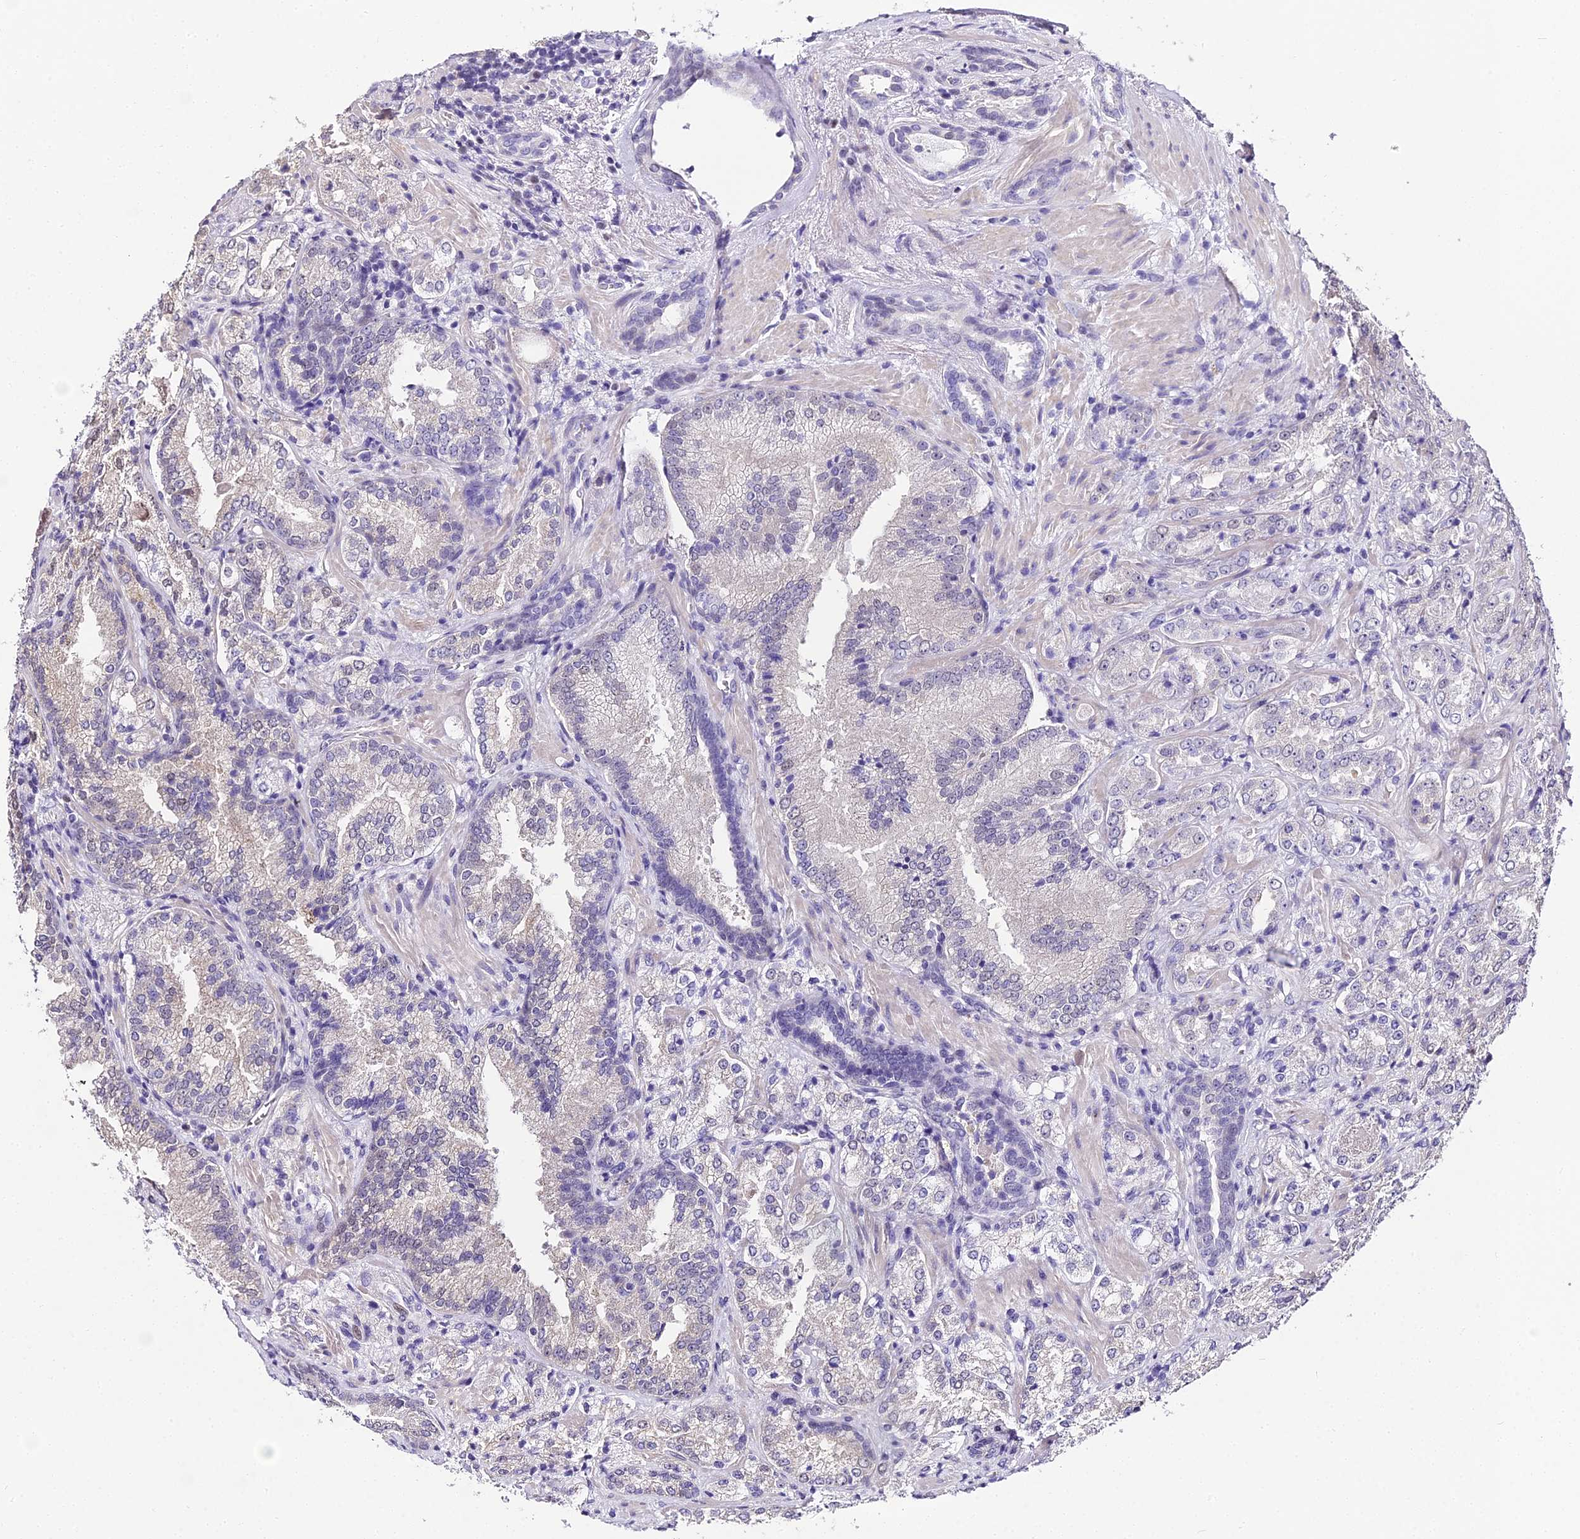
{"staining": {"intensity": "weak", "quantity": "<25%", "location": "nuclear"}, "tissue": "prostate cancer", "cell_type": "Tumor cells", "image_type": "cancer", "snomed": [{"axis": "morphology", "description": "Adenocarcinoma, Low grade"}, {"axis": "topography", "description": "Prostate"}], "caption": "Protein analysis of prostate cancer demonstrates no significant positivity in tumor cells.", "gene": "ABHD14A-ACY1", "patient": {"sex": "male", "age": 74}}